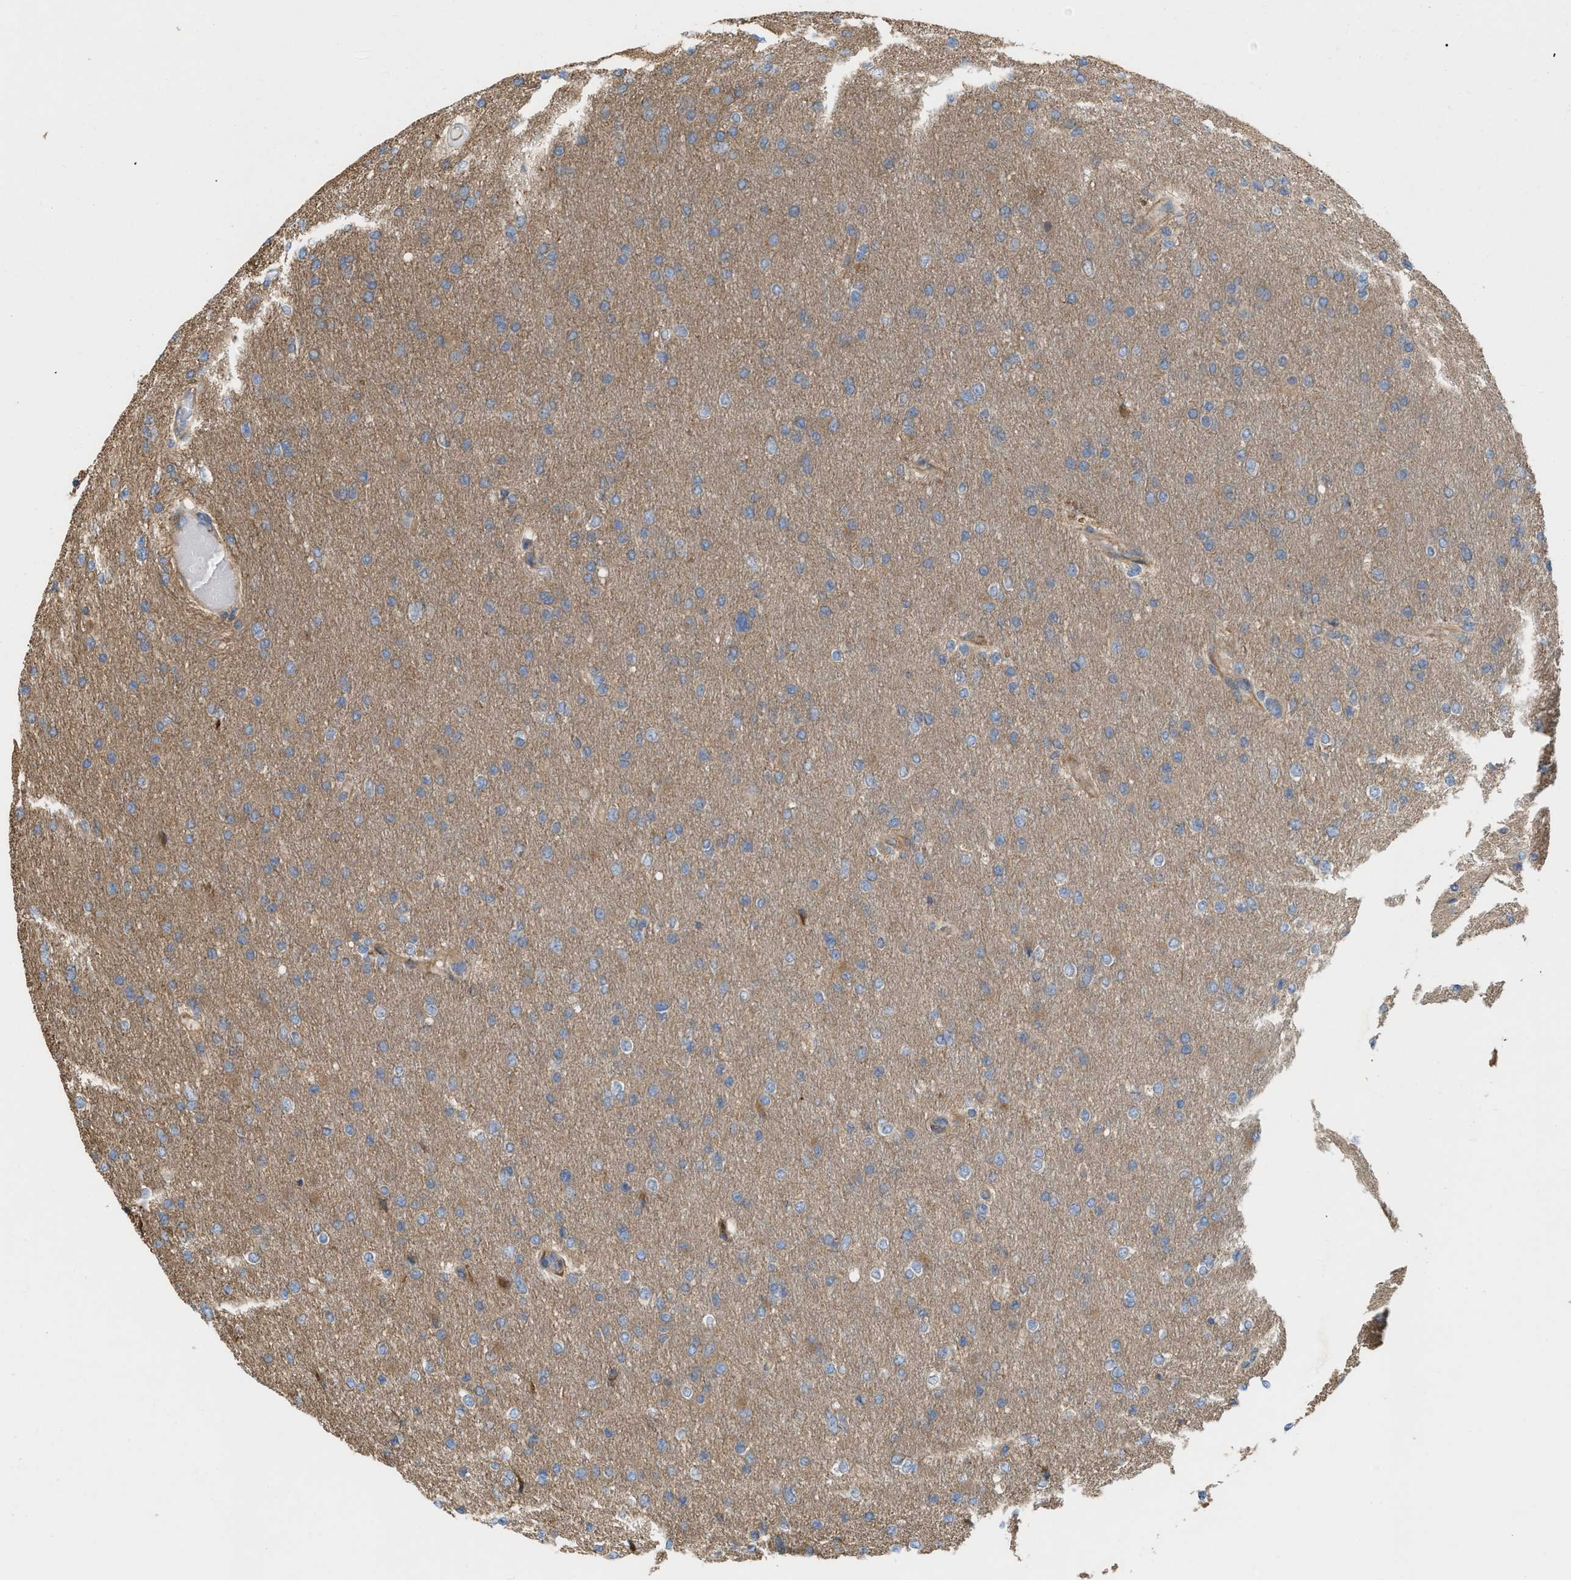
{"staining": {"intensity": "moderate", "quantity": "<25%", "location": "cytoplasmic/membranous"}, "tissue": "glioma", "cell_type": "Tumor cells", "image_type": "cancer", "snomed": [{"axis": "morphology", "description": "Glioma, malignant, High grade"}, {"axis": "topography", "description": "Cerebral cortex"}], "caption": "Glioma stained for a protein (brown) displays moderate cytoplasmic/membranous positive expression in approximately <25% of tumor cells.", "gene": "EPS15L1", "patient": {"sex": "female", "age": 36}}